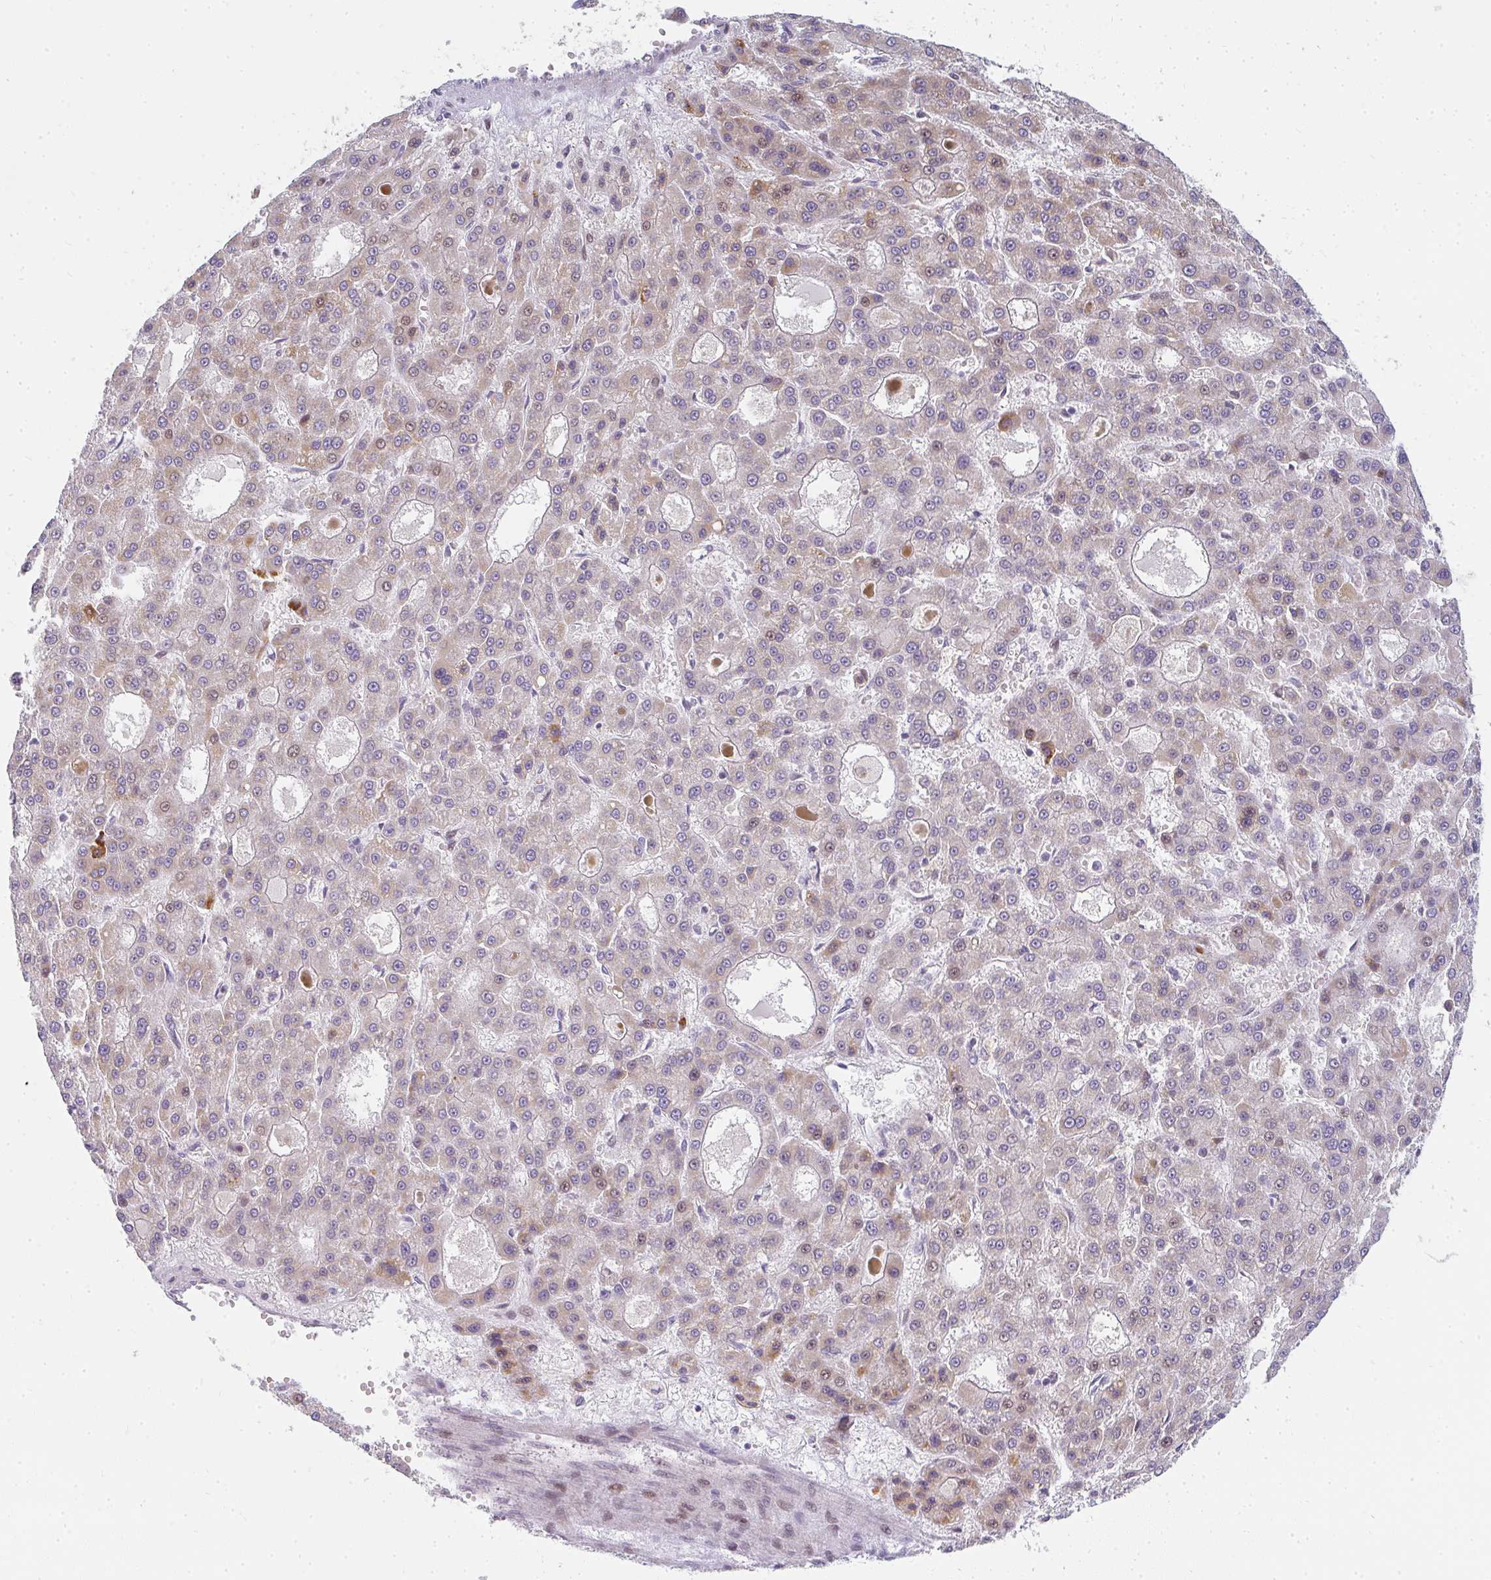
{"staining": {"intensity": "moderate", "quantity": "<25%", "location": "cytoplasmic/membranous"}, "tissue": "liver cancer", "cell_type": "Tumor cells", "image_type": "cancer", "snomed": [{"axis": "morphology", "description": "Carcinoma, Hepatocellular, NOS"}, {"axis": "topography", "description": "Liver"}], "caption": "A brown stain shows moderate cytoplasmic/membranous staining of a protein in liver cancer (hepatocellular carcinoma) tumor cells.", "gene": "PLA2G5", "patient": {"sex": "male", "age": 70}}